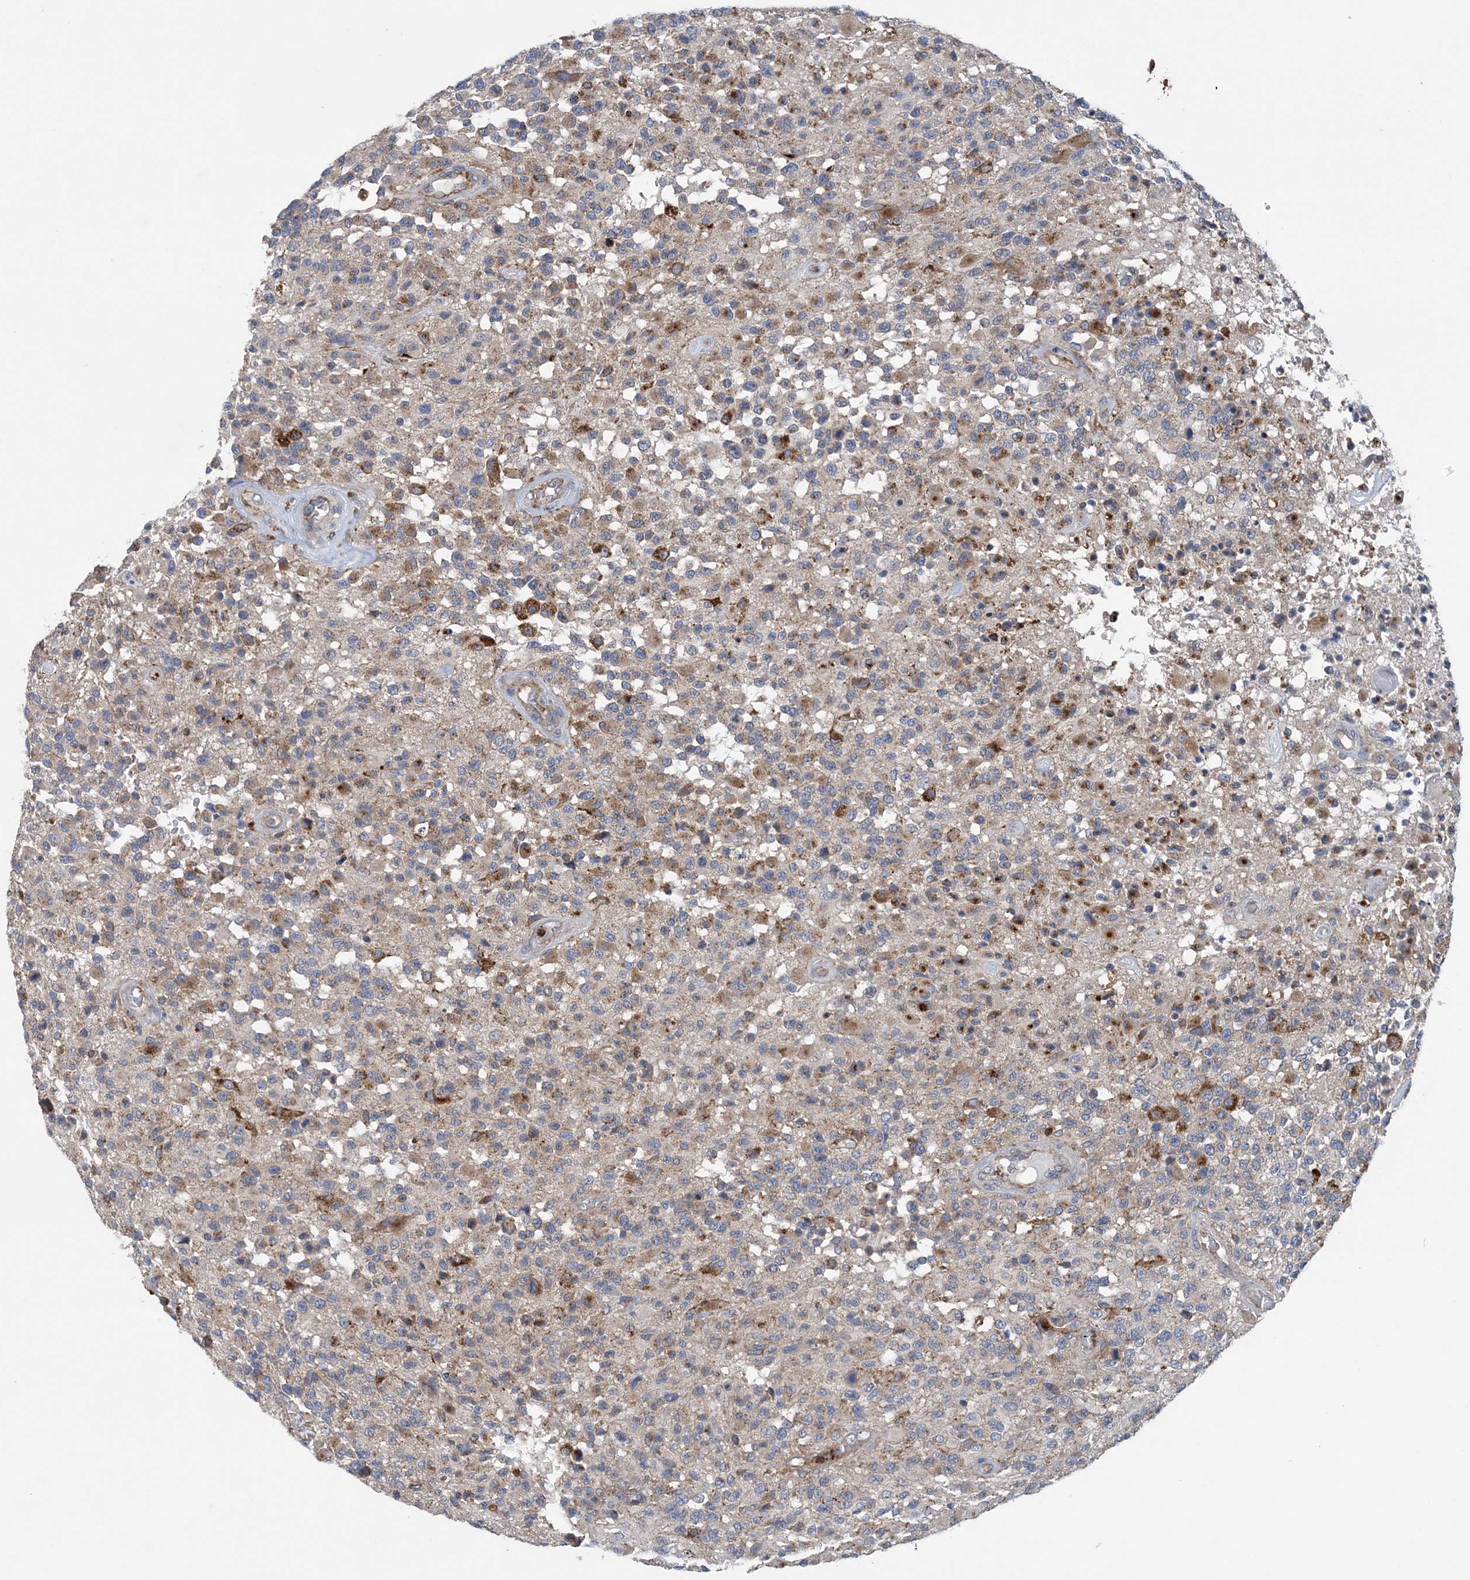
{"staining": {"intensity": "moderate", "quantity": "<25%", "location": "cytoplasmic/membranous"}, "tissue": "glioma", "cell_type": "Tumor cells", "image_type": "cancer", "snomed": [{"axis": "morphology", "description": "Glioma, malignant, High grade"}, {"axis": "morphology", "description": "Glioblastoma, NOS"}, {"axis": "topography", "description": "Brain"}], "caption": "The image demonstrates immunohistochemical staining of glioma. There is moderate cytoplasmic/membranous expression is identified in about <25% of tumor cells.", "gene": "PTTG1IP", "patient": {"sex": "male", "age": 60}}